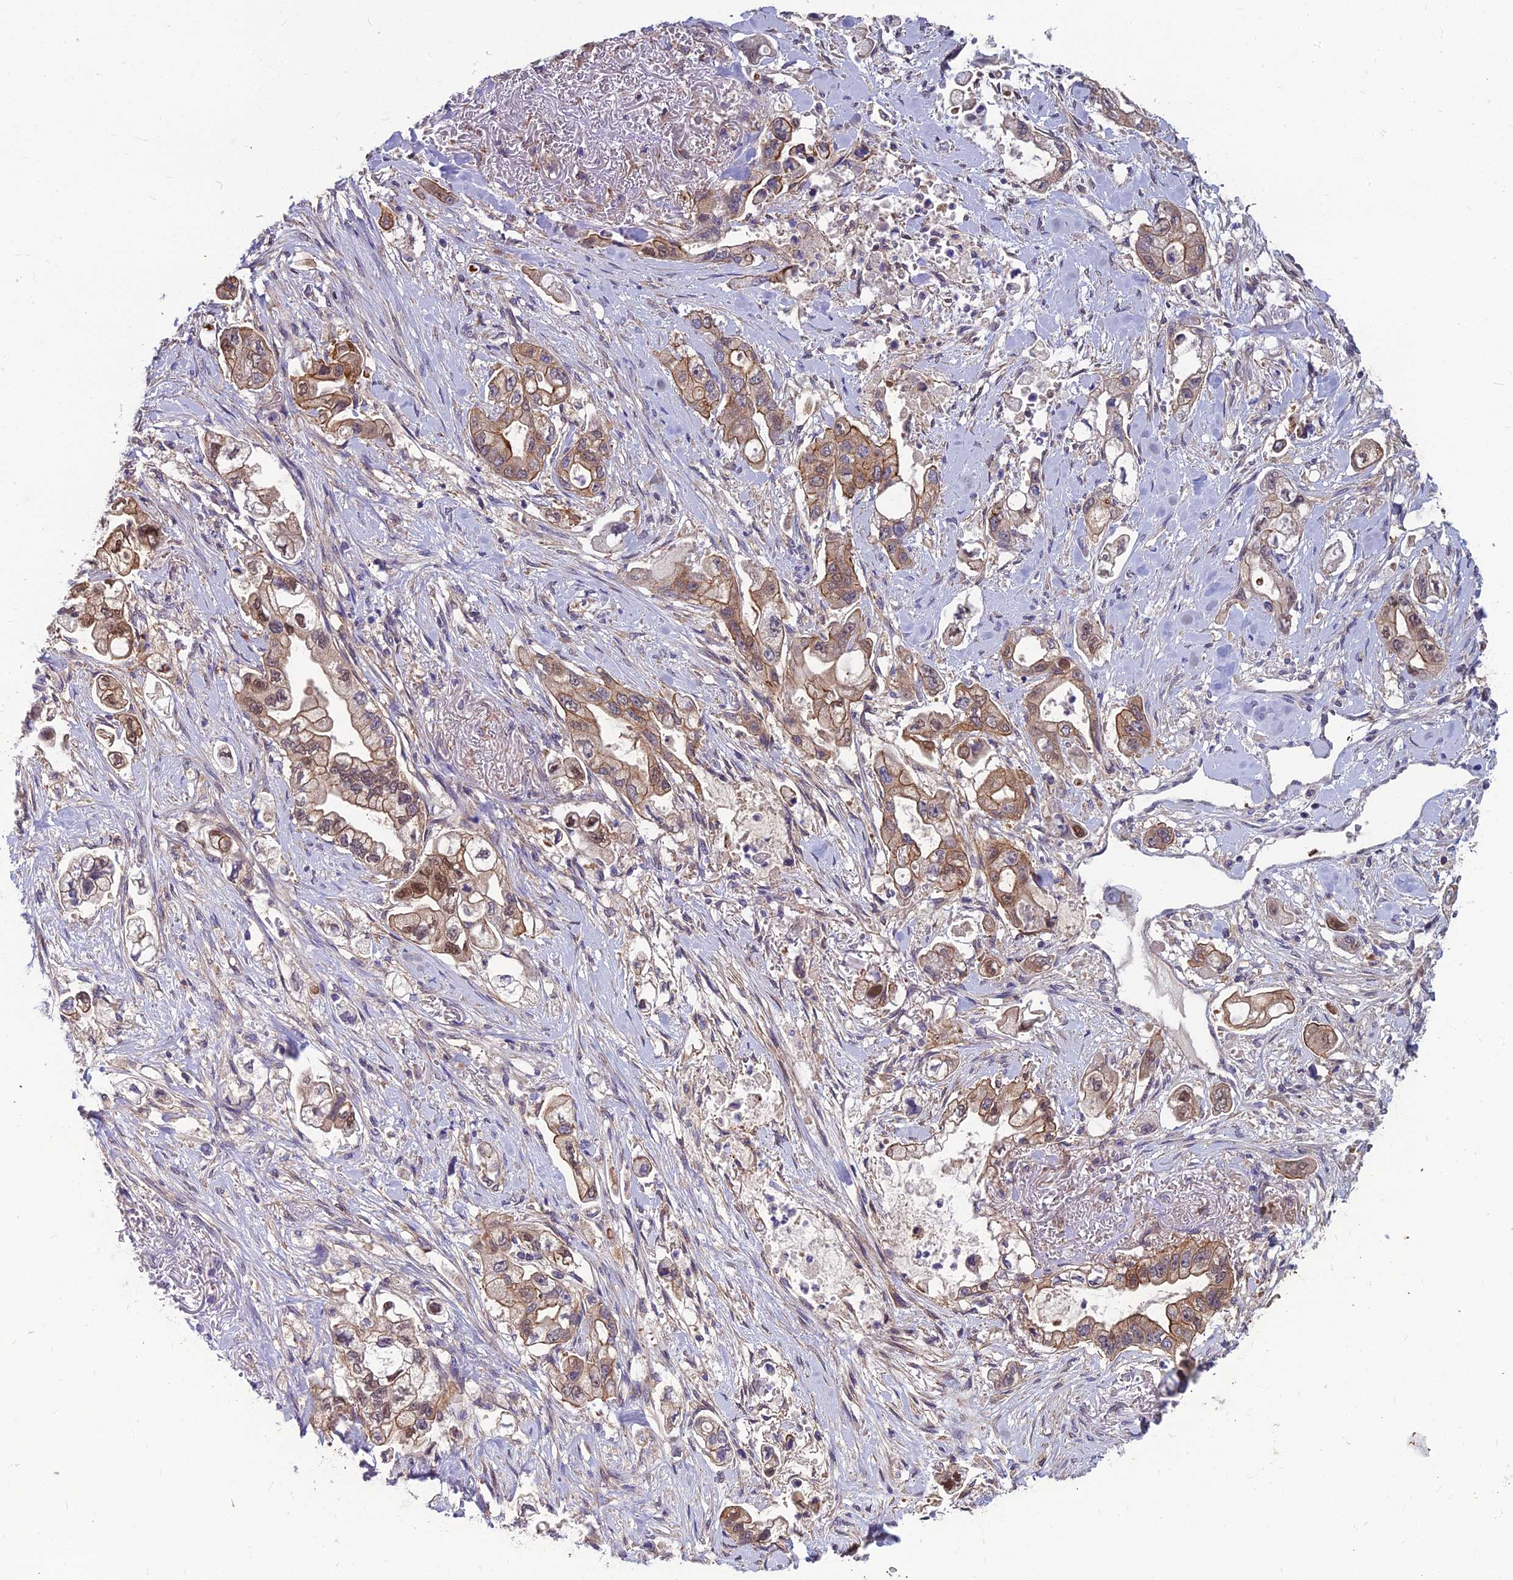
{"staining": {"intensity": "moderate", "quantity": ">75%", "location": "cytoplasmic/membranous,nuclear"}, "tissue": "stomach cancer", "cell_type": "Tumor cells", "image_type": "cancer", "snomed": [{"axis": "morphology", "description": "Adenocarcinoma, NOS"}, {"axis": "topography", "description": "Stomach"}], "caption": "Stomach cancer stained with DAB (3,3'-diaminobenzidine) immunohistochemistry (IHC) reveals medium levels of moderate cytoplasmic/membranous and nuclear staining in about >75% of tumor cells. The staining is performed using DAB (3,3'-diaminobenzidine) brown chromogen to label protein expression. The nuclei are counter-stained blue using hematoxylin.", "gene": "MVD", "patient": {"sex": "male", "age": 62}}